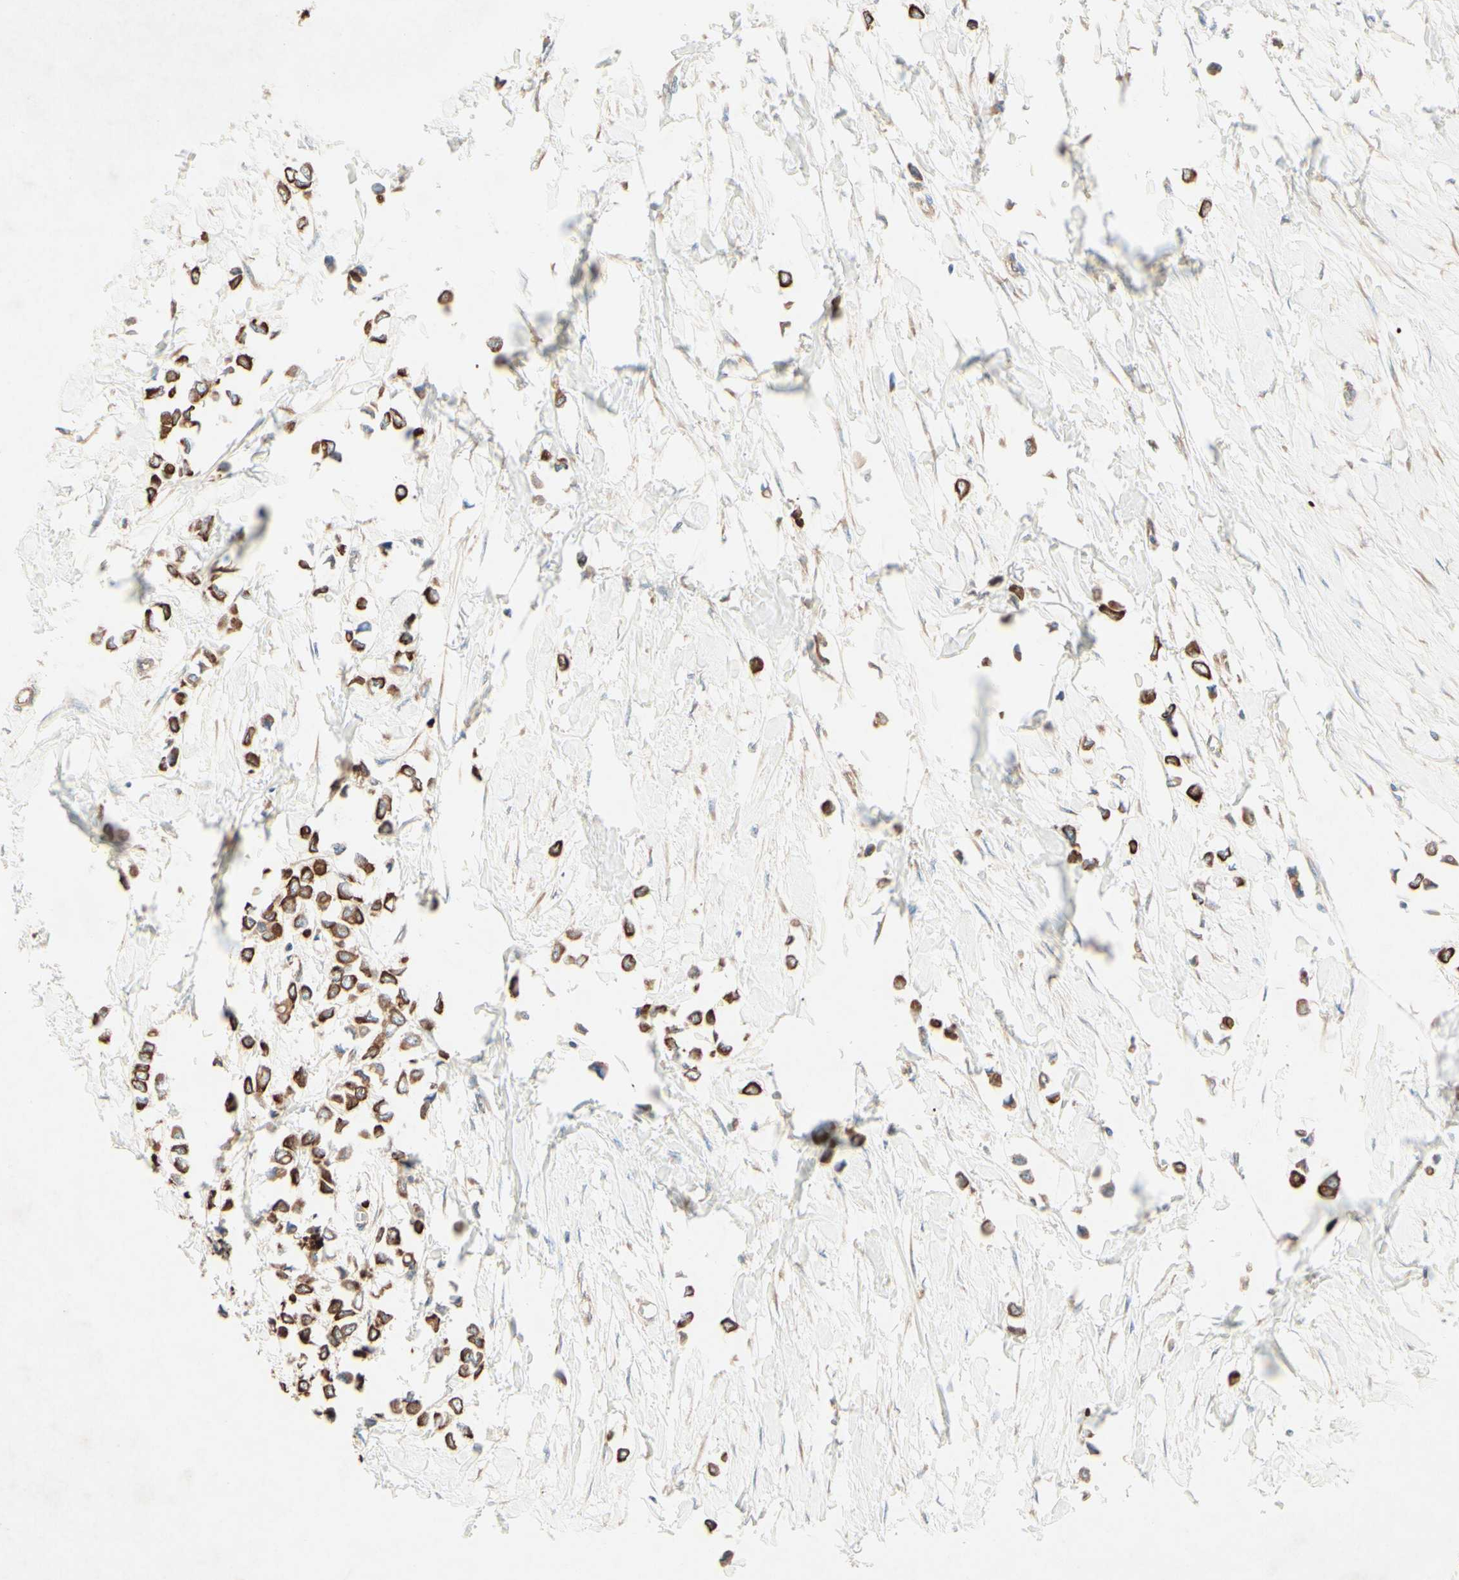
{"staining": {"intensity": "strong", "quantity": ">75%", "location": "cytoplasmic/membranous"}, "tissue": "breast cancer", "cell_type": "Tumor cells", "image_type": "cancer", "snomed": [{"axis": "morphology", "description": "Lobular carcinoma"}, {"axis": "topography", "description": "Breast"}], "caption": "Immunohistochemistry (IHC) (DAB (3,3'-diaminobenzidine)) staining of human breast lobular carcinoma shows strong cytoplasmic/membranous protein expression in about >75% of tumor cells. (Stains: DAB (3,3'-diaminobenzidine) in brown, nuclei in blue, Microscopy: brightfield microscopy at high magnification).", "gene": "MTM1", "patient": {"sex": "female", "age": 51}}